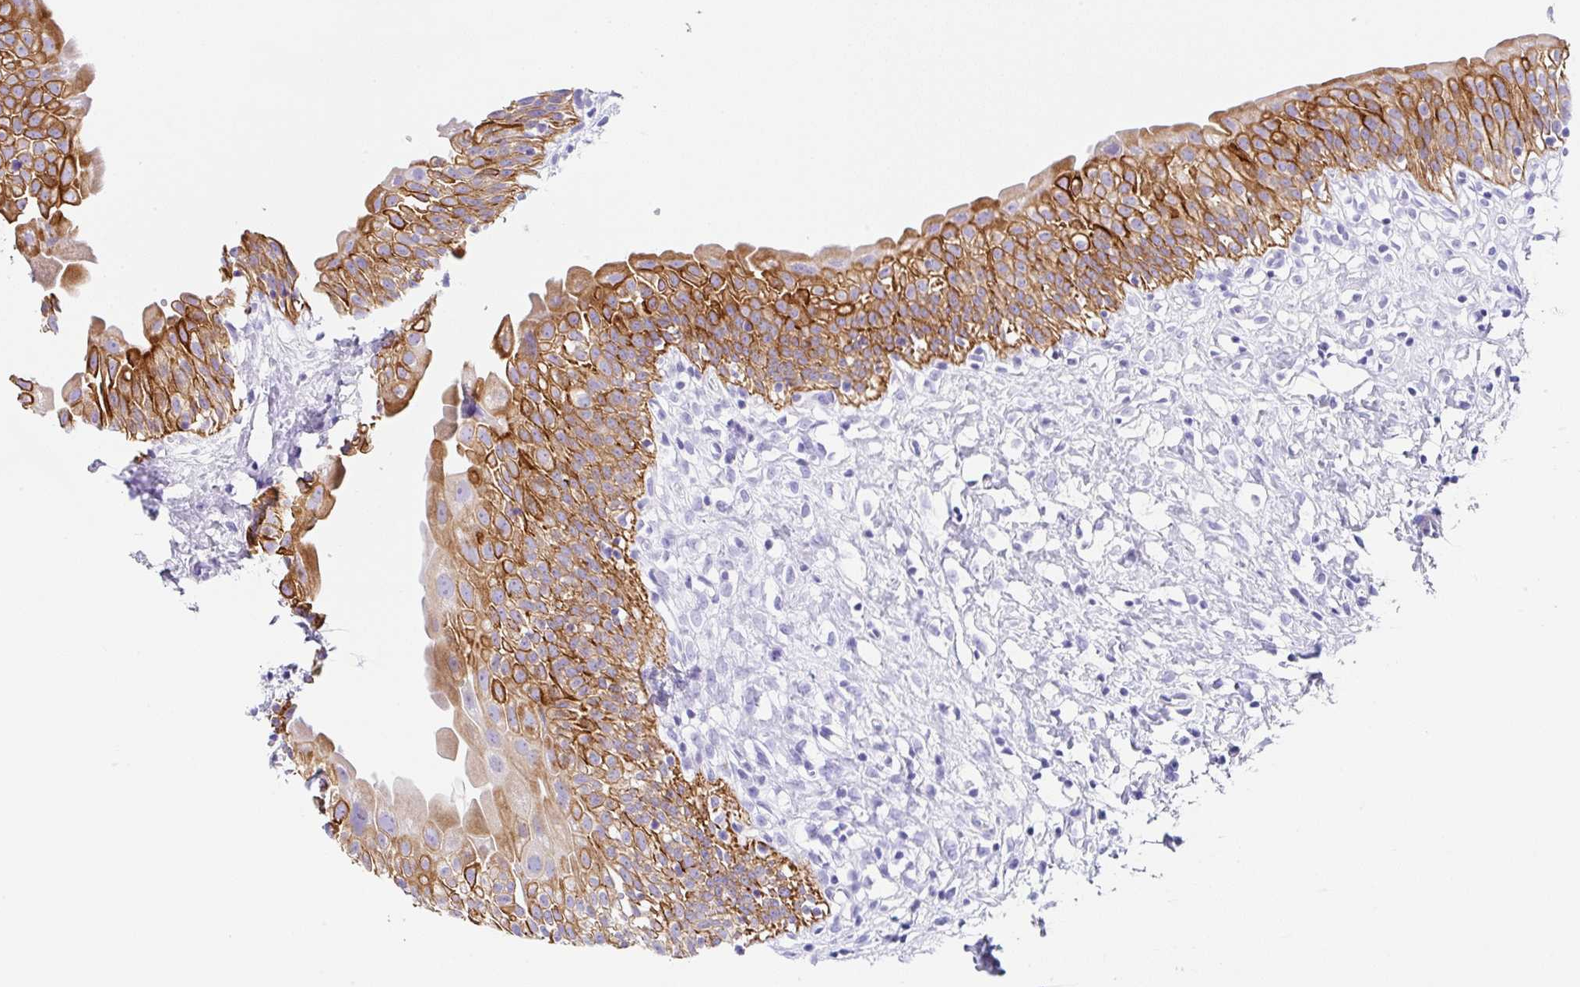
{"staining": {"intensity": "strong", "quantity": "25%-75%", "location": "cytoplasmic/membranous"}, "tissue": "urinary bladder", "cell_type": "Urothelial cells", "image_type": "normal", "snomed": [{"axis": "morphology", "description": "Normal tissue, NOS"}, {"axis": "topography", "description": "Urinary bladder"}], "caption": "Protein staining reveals strong cytoplasmic/membranous staining in about 25%-75% of urothelial cells in unremarkable urinary bladder.", "gene": "CLDND2", "patient": {"sex": "male", "age": 51}}